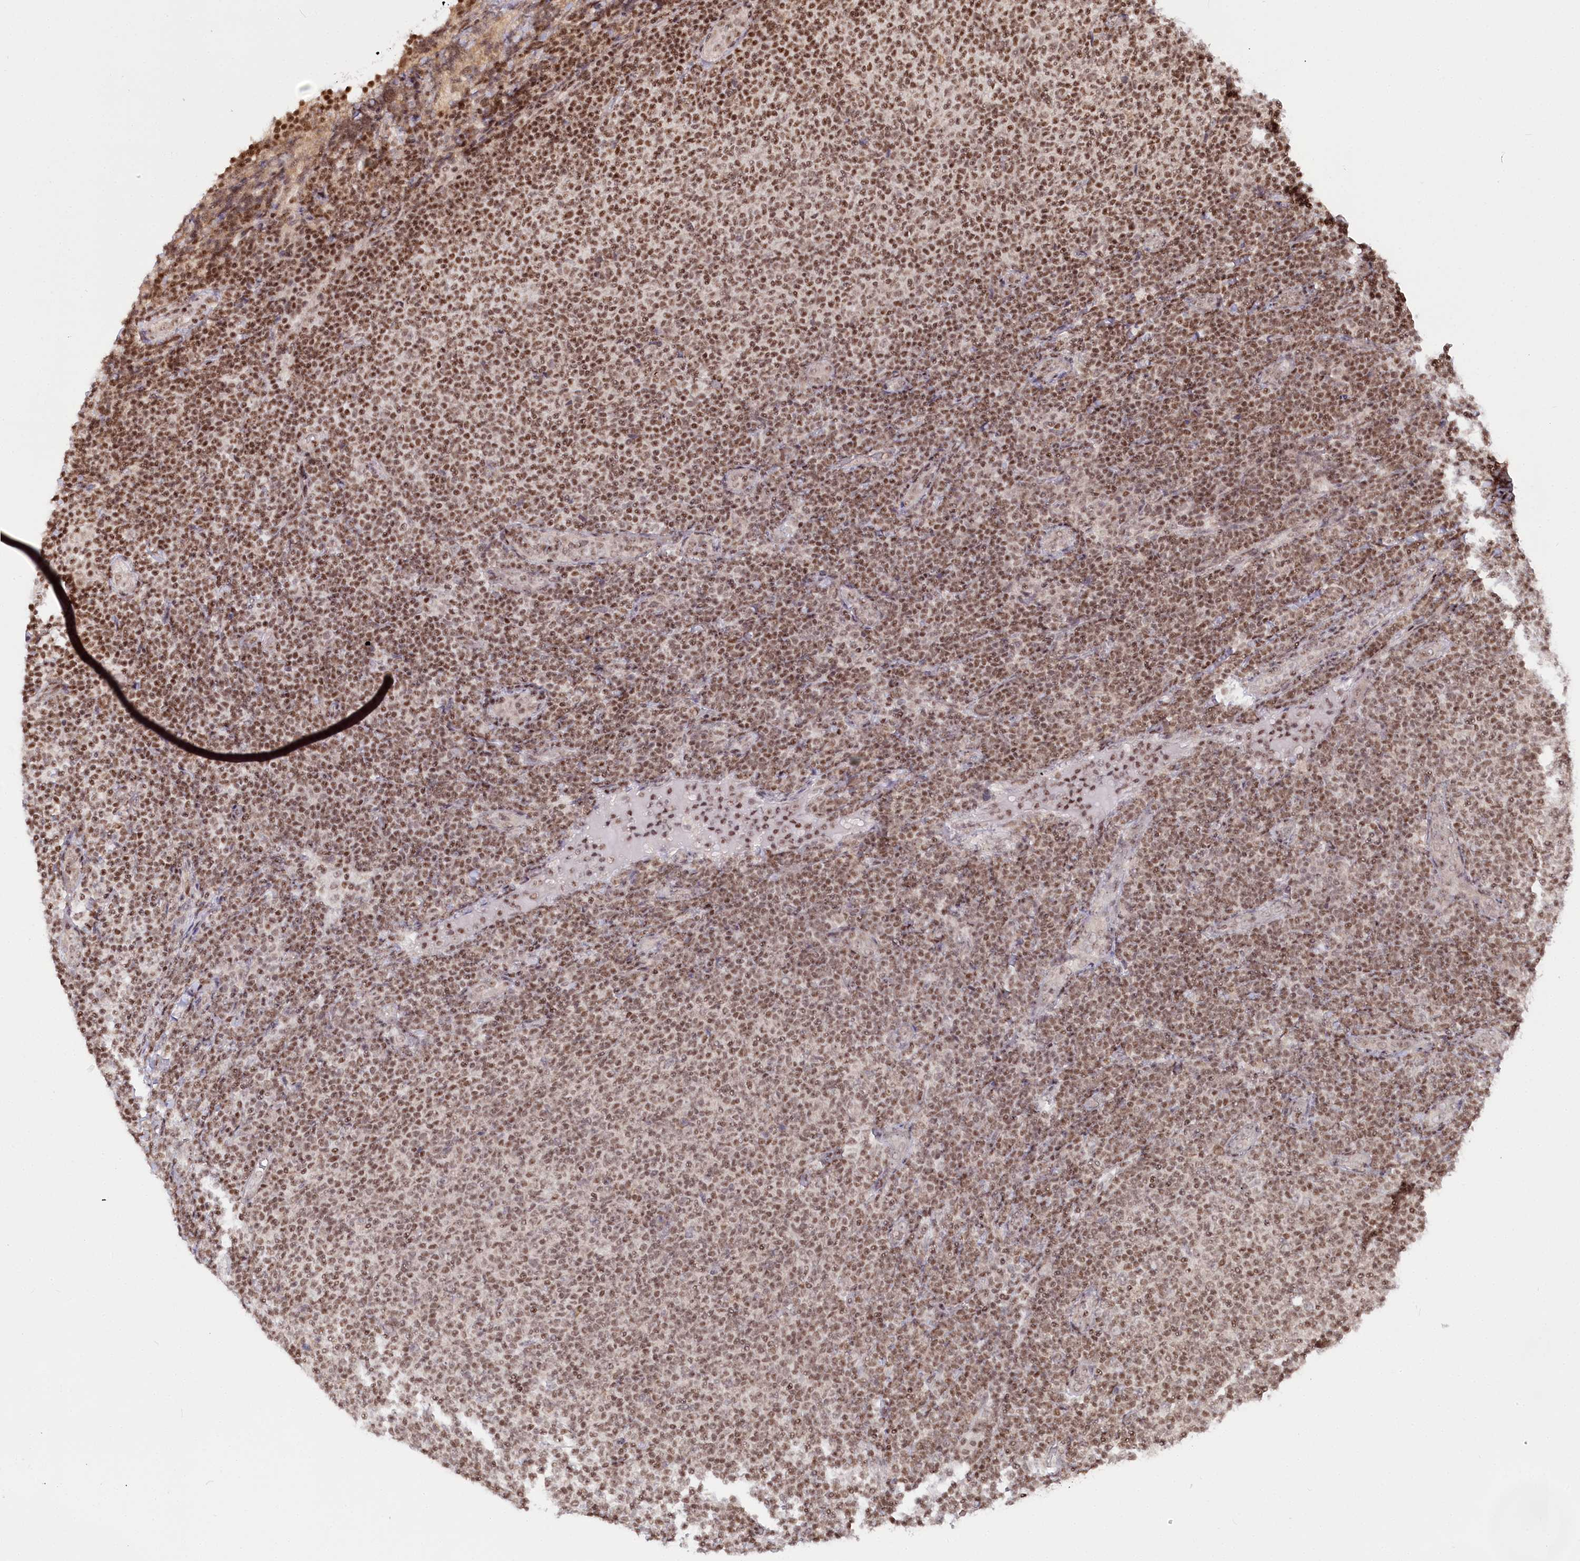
{"staining": {"intensity": "moderate", "quantity": ">75%", "location": "nuclear"}, "tissue": "lymphoma", "cell_type": "Tumor cells", "image_type": "cancer", "snomed": [{"axis": "morphology", "description": "Malignant lymphoma, non-Hodgkin's type, Low grade"}, {"axis": "topography", "description": "Lymph node"}], "caption": "This image displays IHC staining of lymphoma, with medium moderate nuclear staining in about >75% of tumor cells.", "gene": "CGGBP1", "patient": {"sex": "male", "age": 66}}